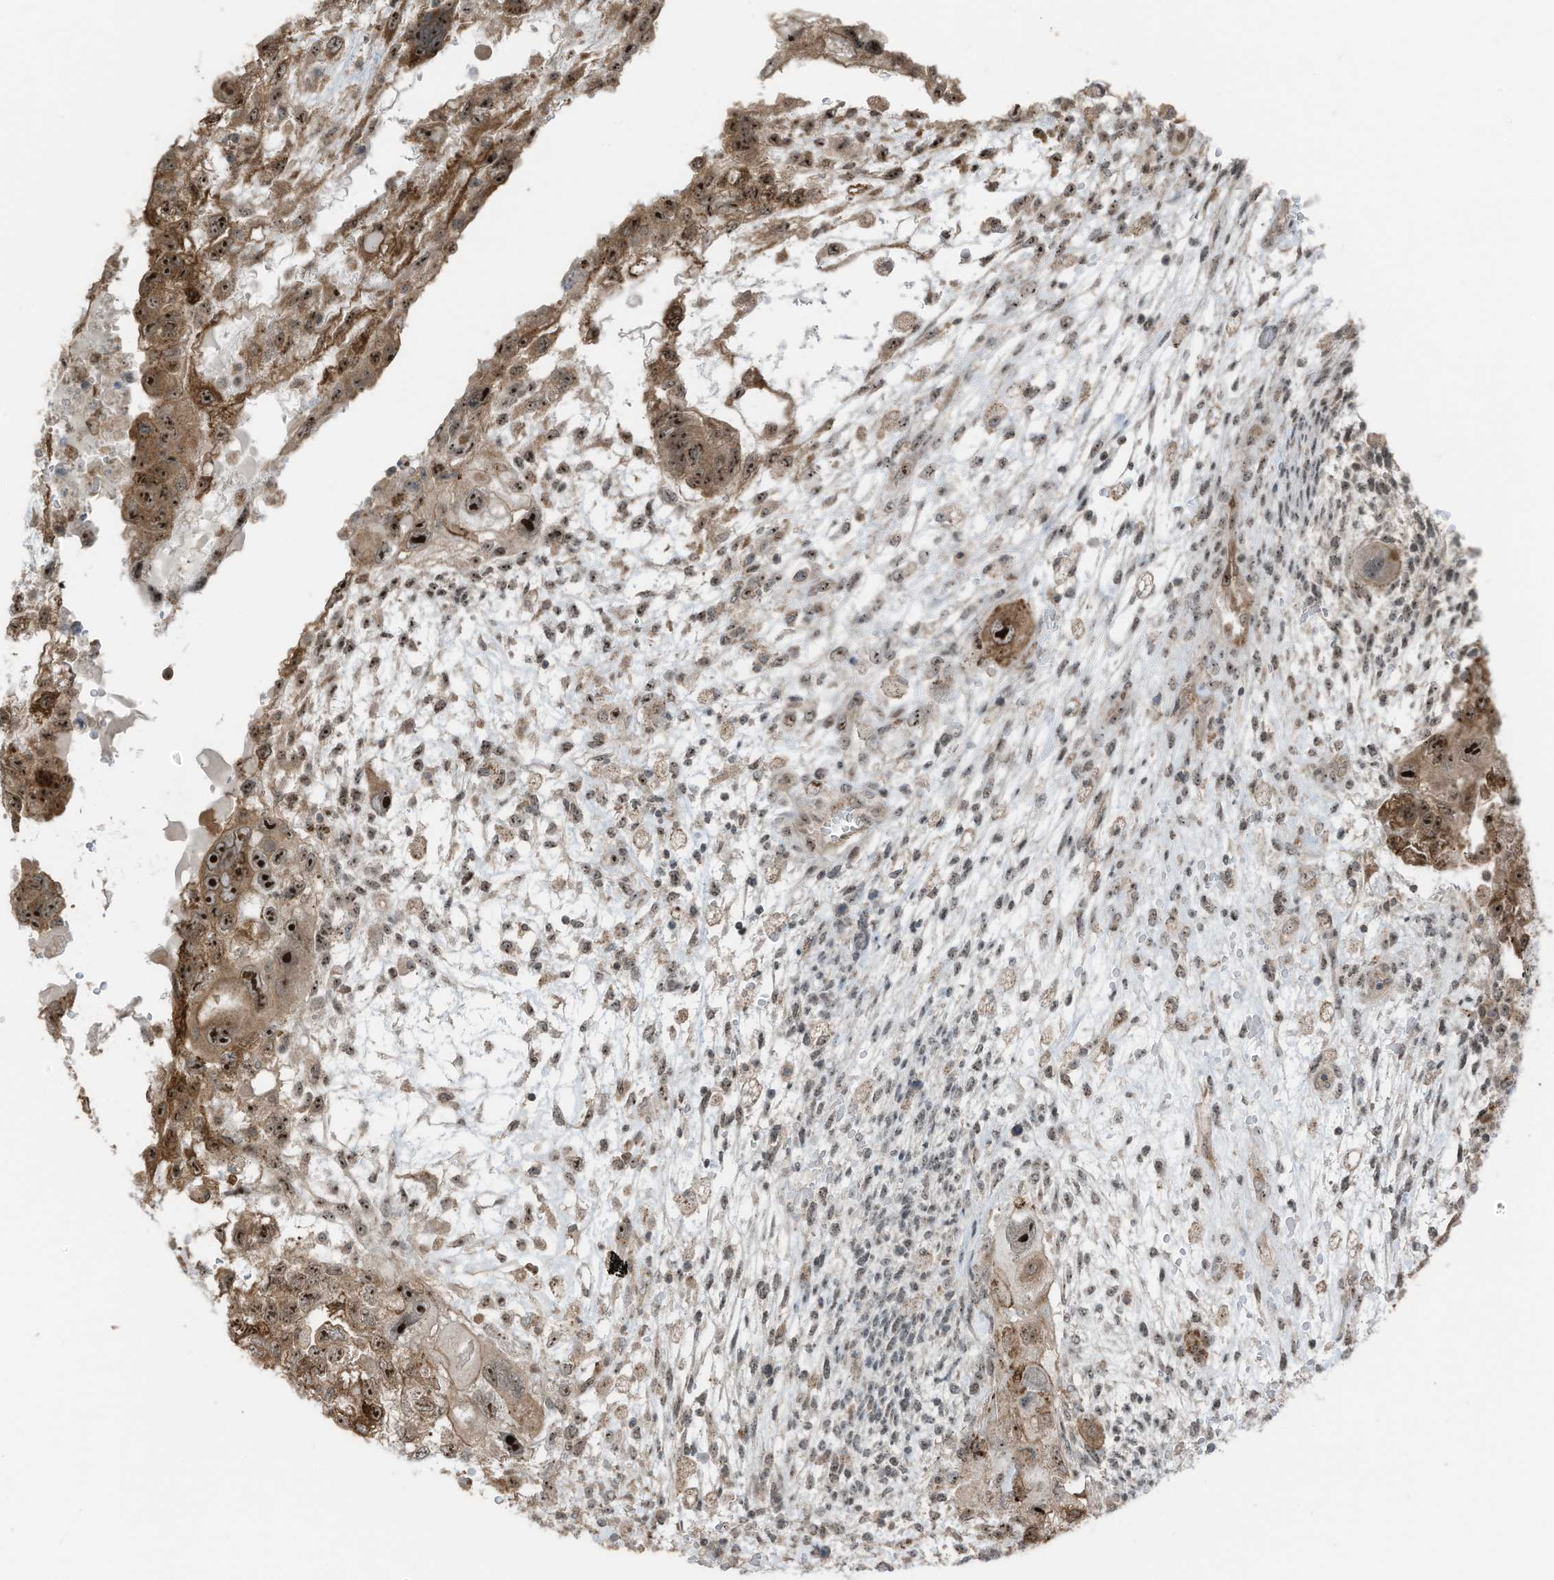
{"staining": {"intensity": "strong", "quantity": ">75%", "location": "cytoplasmic/membranous,nuclear"}, "tissue": "testis cancer", "cell_type": "Tumor cells", "image_type": "cancer", "snomed": [{"axis": "morphology", "description": "Carcinoma, Embryonal, NOS"}, {"axis": "topography", "description": "Testis"}], "caption": "The histopathology image displays immunohistochemical staining of embryonal carcinoma (testis). There is strong cytoplasmic/membranous and nuclear expression is appreciated in about >75% of tumor cells.", "gene": "UTP3", "patient": {"sex": "male", "age": 36}}